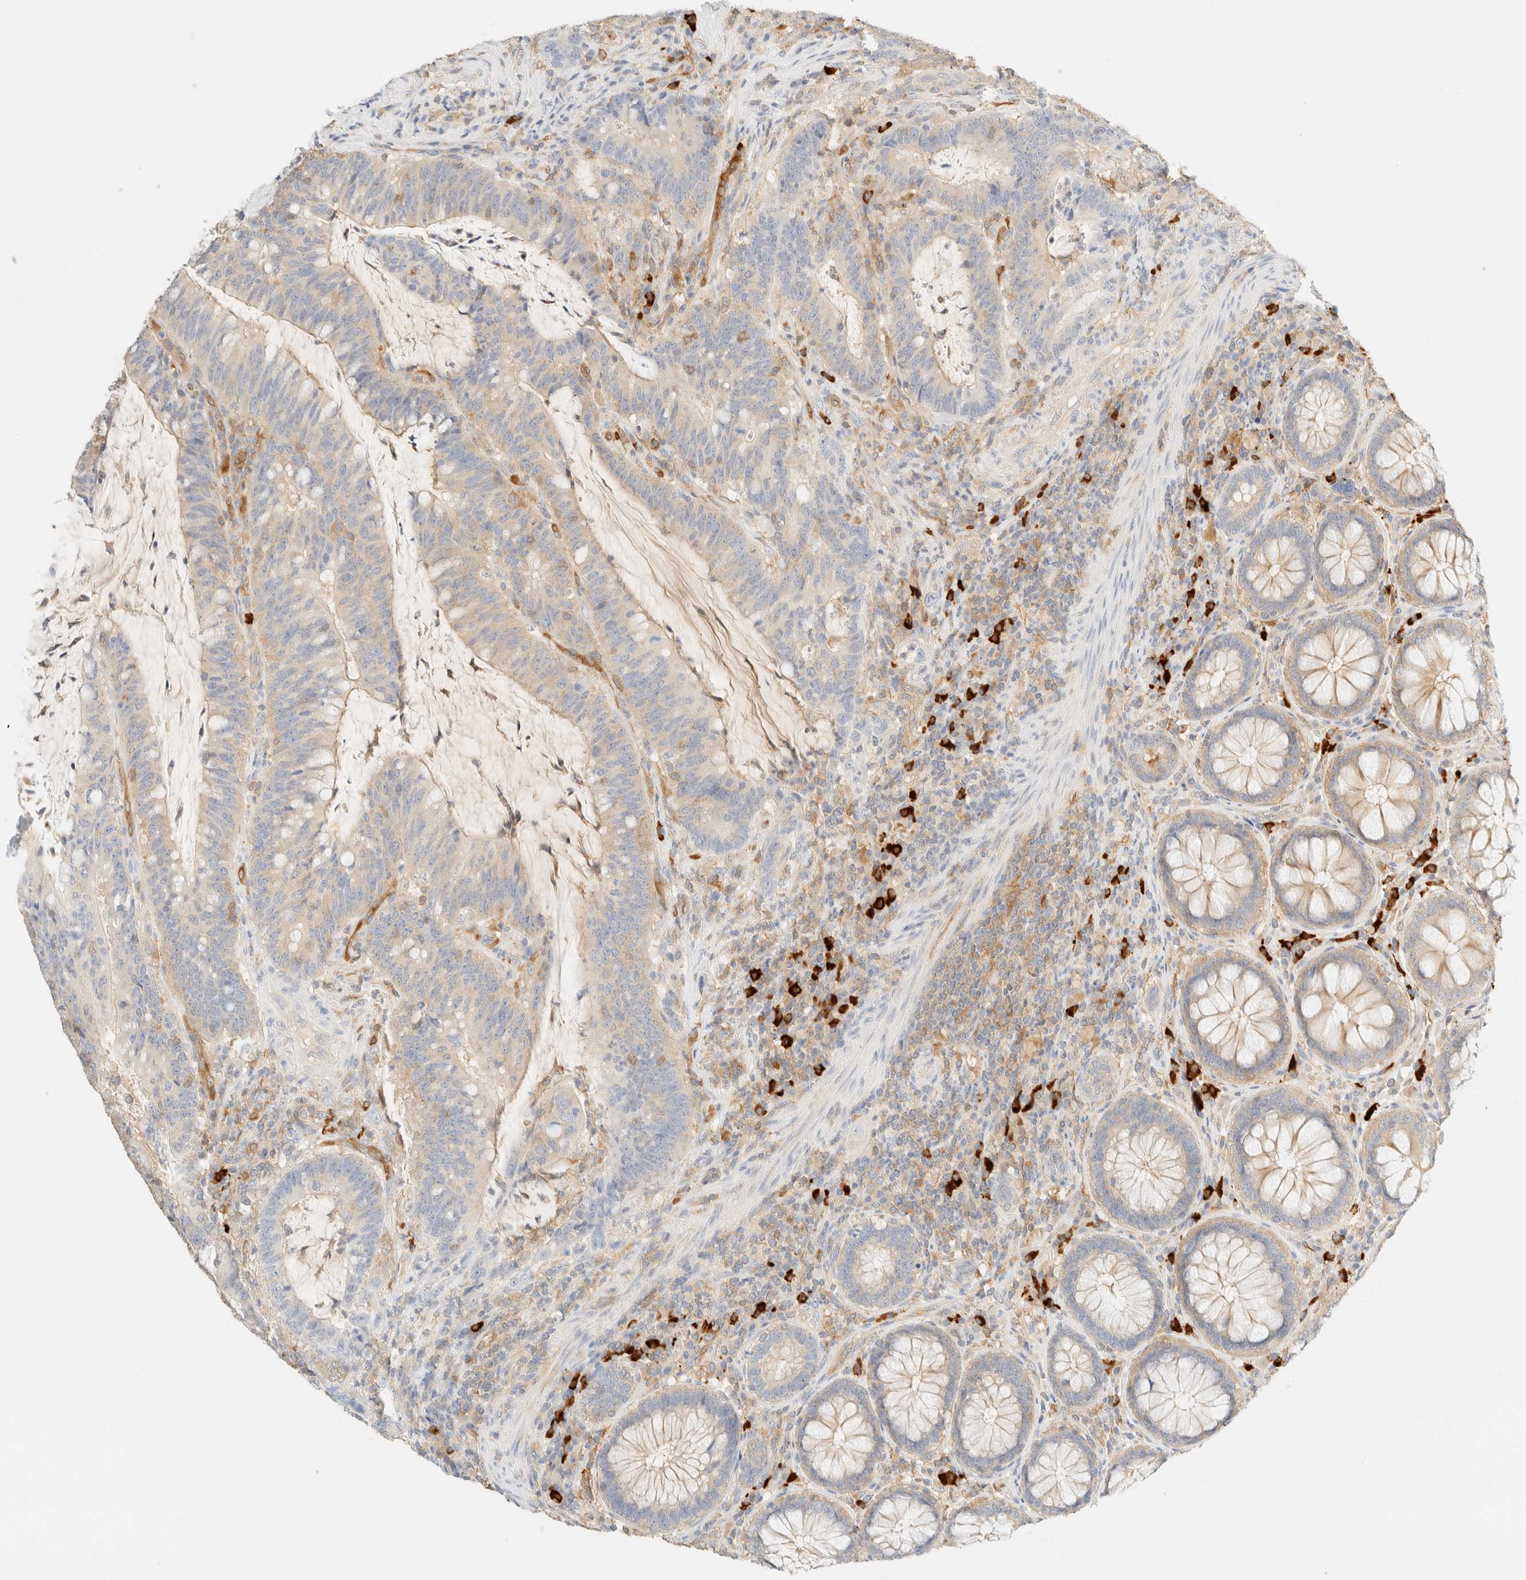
{"staining": {"intensity": "weak", "quantity": "25%-75%", "location": "cytoplasmic/membranous"}, "tissue": "colorectal cancer", "cell_type": "Tumor cells", "image_type": "cancer", "snomed": [{"axis": "morphology", "description": "Adenocarcinoma, NOS"}, {"axis": "topography", "description": "Colon"}], "caption": "Brown immunohistochemical staining in adenocarcinoma (colorectal) shows weak cytoplasmic/membranous staining in about 25%-75% of tumor cells.", "gene": "FHOD1", "patient": {"sex": "female", "age": 66}}